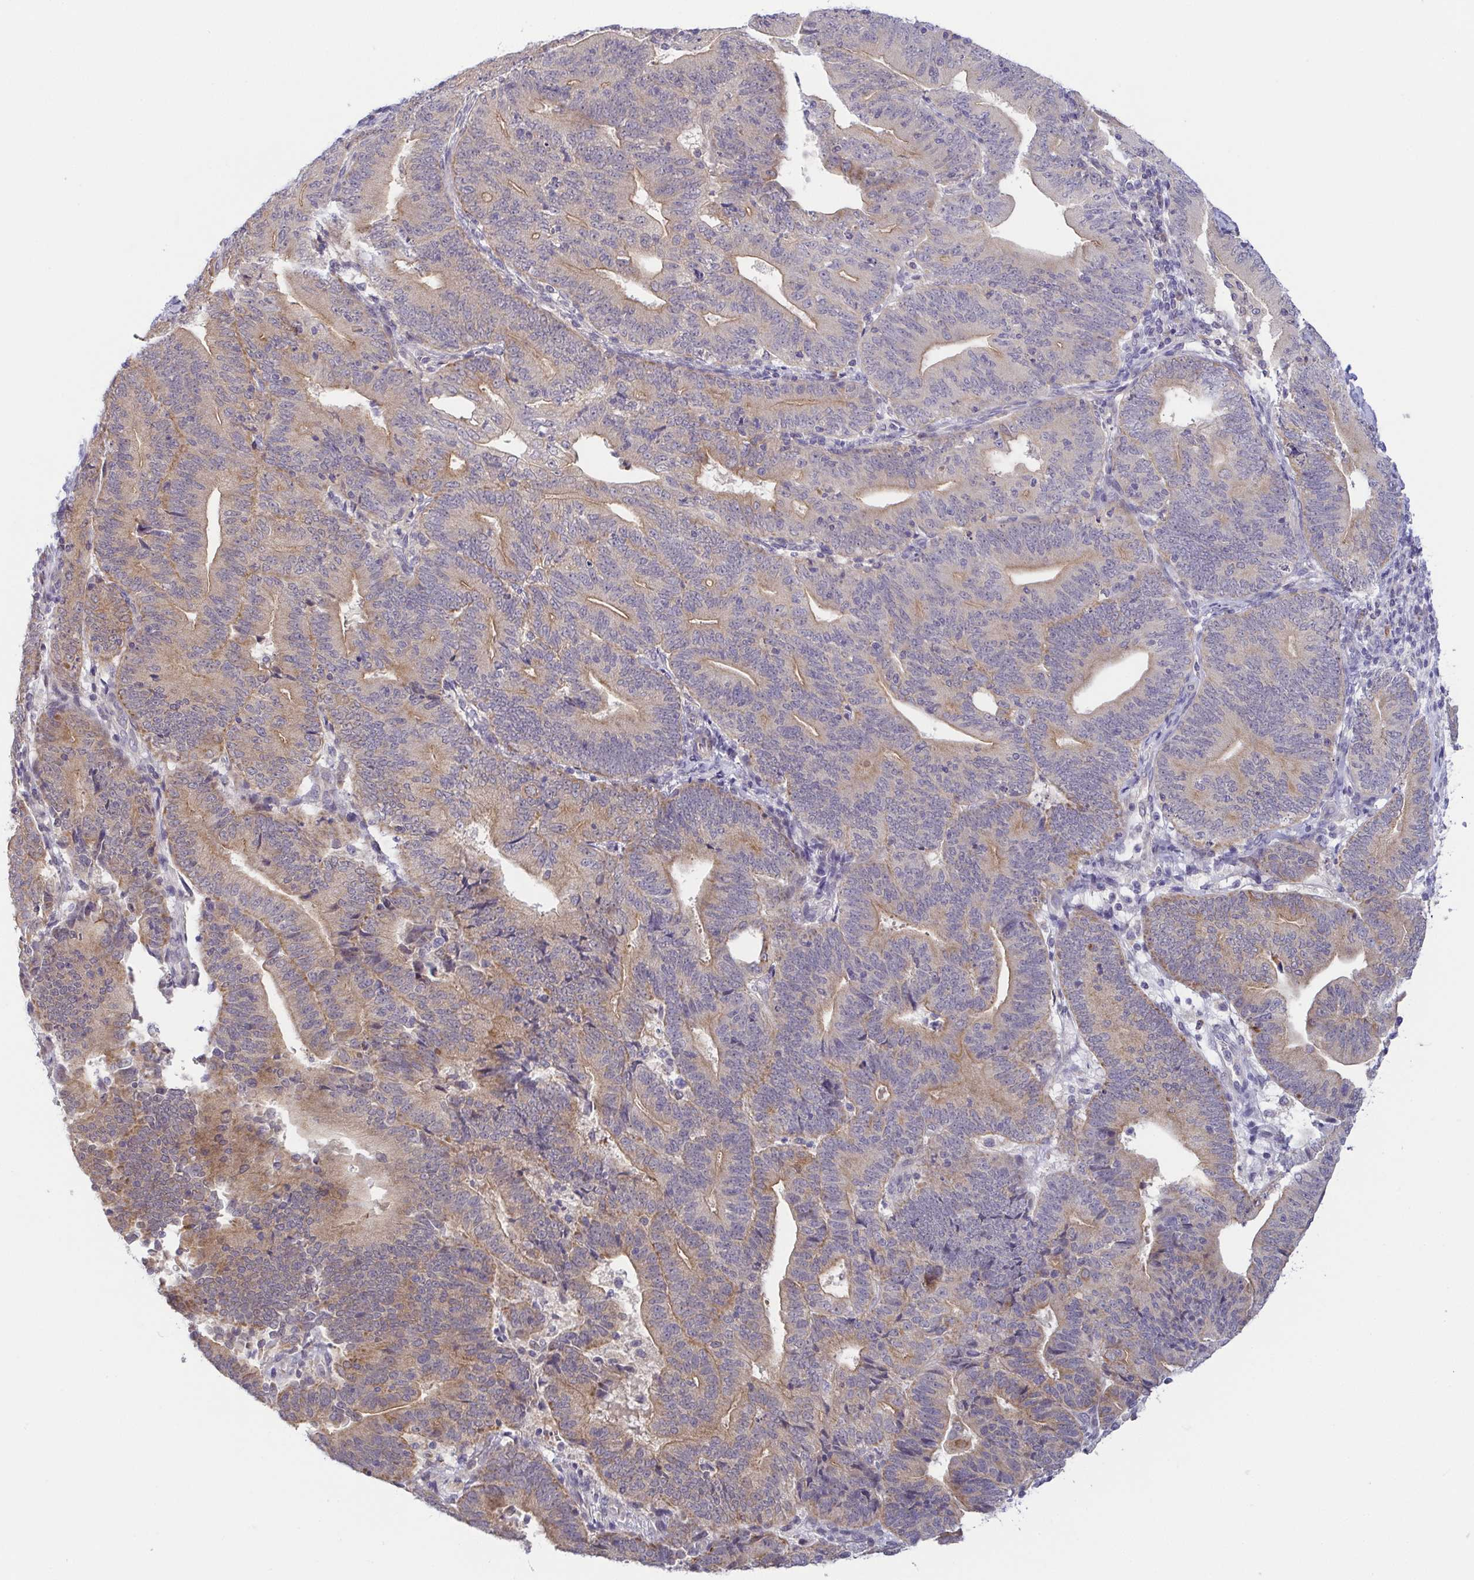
{"staining": {"intensity": "weak", "quantity": "25%-75%", "location": "cytoplasmic/membranous"}, "tissue": "endometrial cancer", "cell_type": "Tumor cells", "image_type": "cancer", "snomed": [{"axis": "morphology", "description": "Adenocarcinoma, NOS"}, {"axis": "topography", "description": "Endometrium"}], "caption": "Weak cytoplasmic/membranous staining for a protein is identified in approximately 25%-75% of tumor cells of endometrial adenocarcinoma using immunohistochemistry (IHC).", "gene": "BCL2L1", "patient": {"sex": "female", "age": 70}}